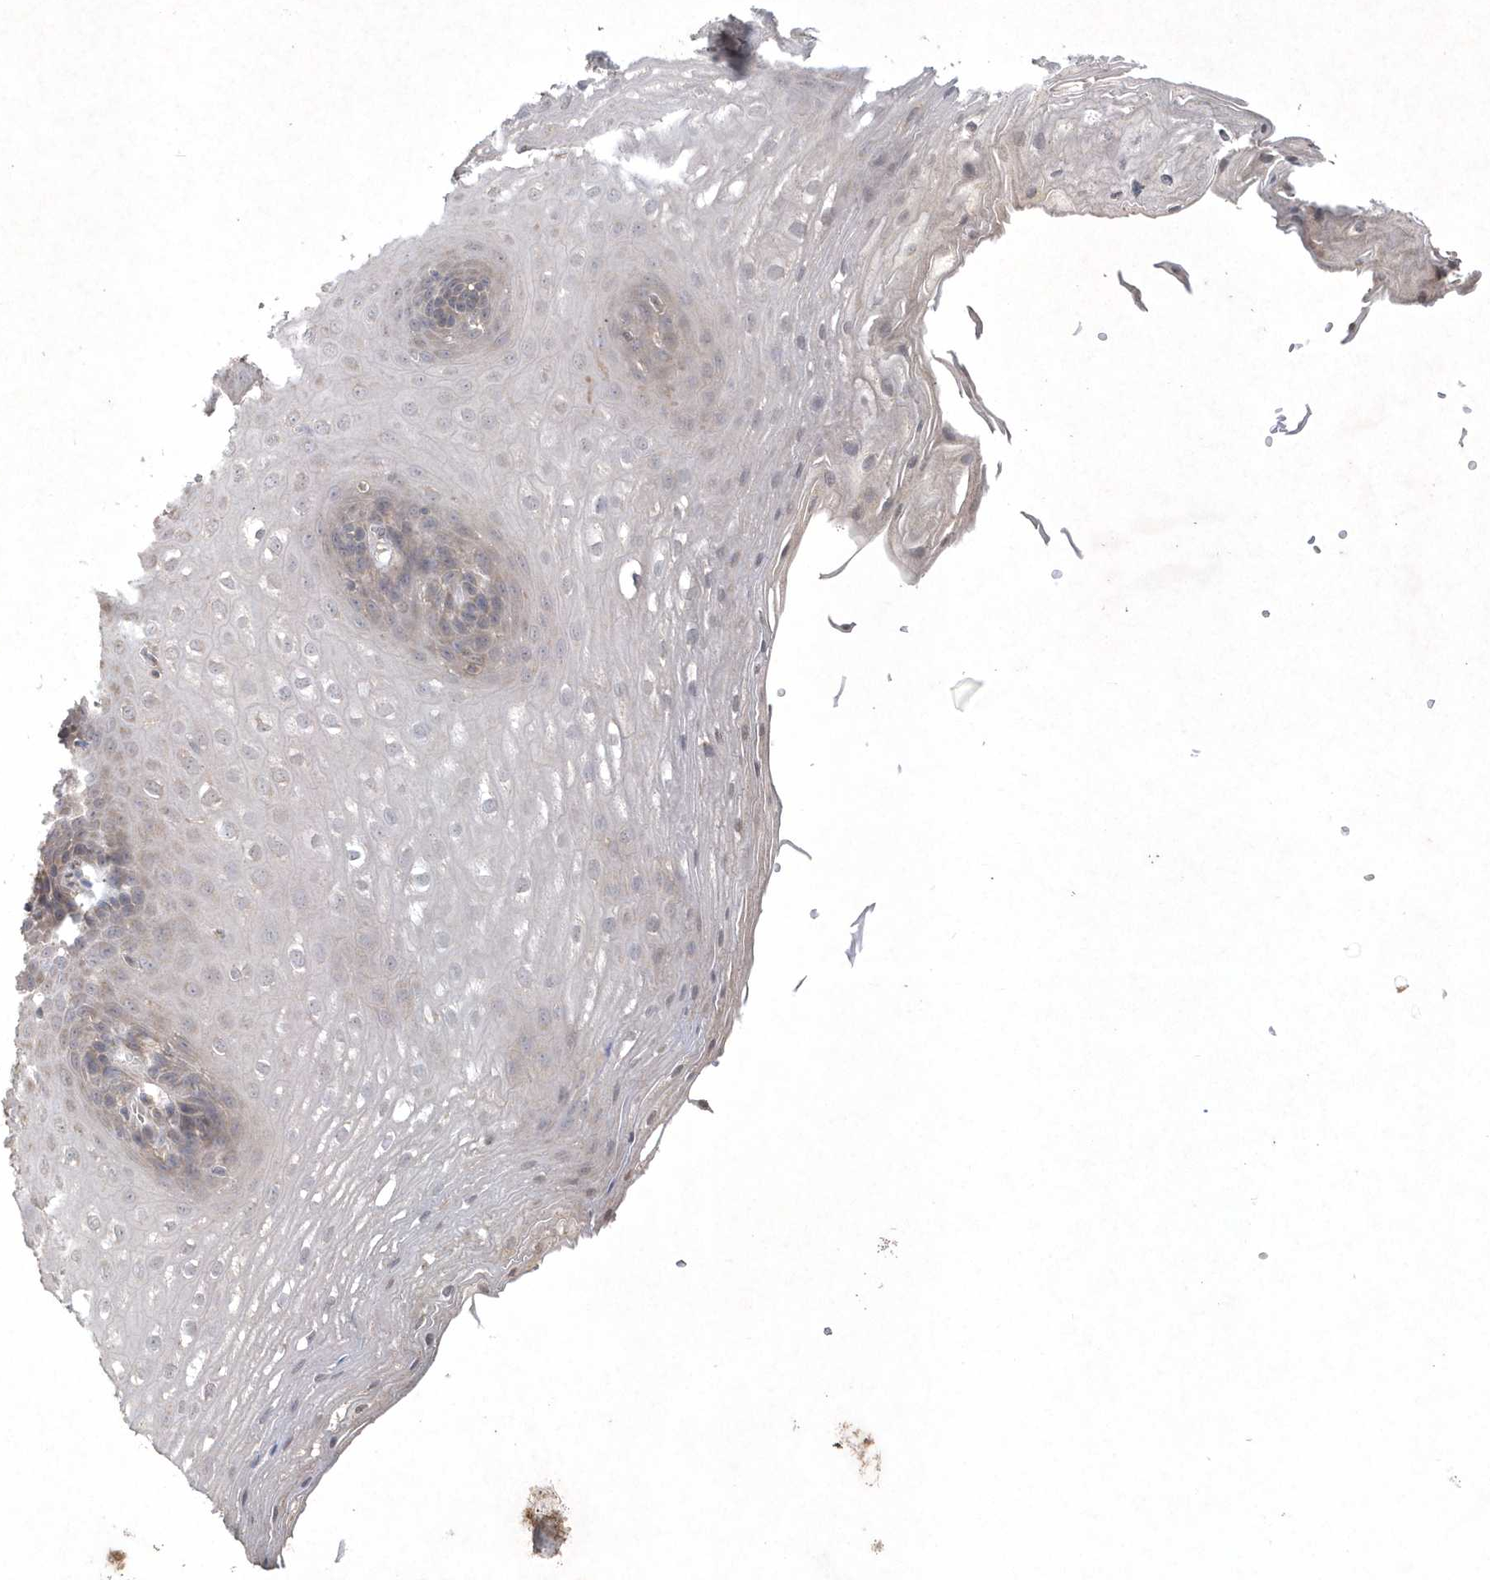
{"staining": {"intensity": "weak", "quantity": "<25%", "location": "cytoplasmic/membranous"}, "tissue": "esophagus", "cell_type": "Squamous epithelial cells", "image_type": "normal", "snomed": [{"axis": "morphology", "description": "Normal tissue, NOS"}, {"axis": "topography", "description": "Esophagus"}], "caption": "High magnification brightfield microscopy of unremarkable esophagus stained with DAB (3,3'-diaminobenzidine) (brown) and counterstained with hematoxylin (blue): squamous epithelial cells show no significant positivity.", "gene": "AKR7A2", "patient": {"sex": "female", "age": 66}}